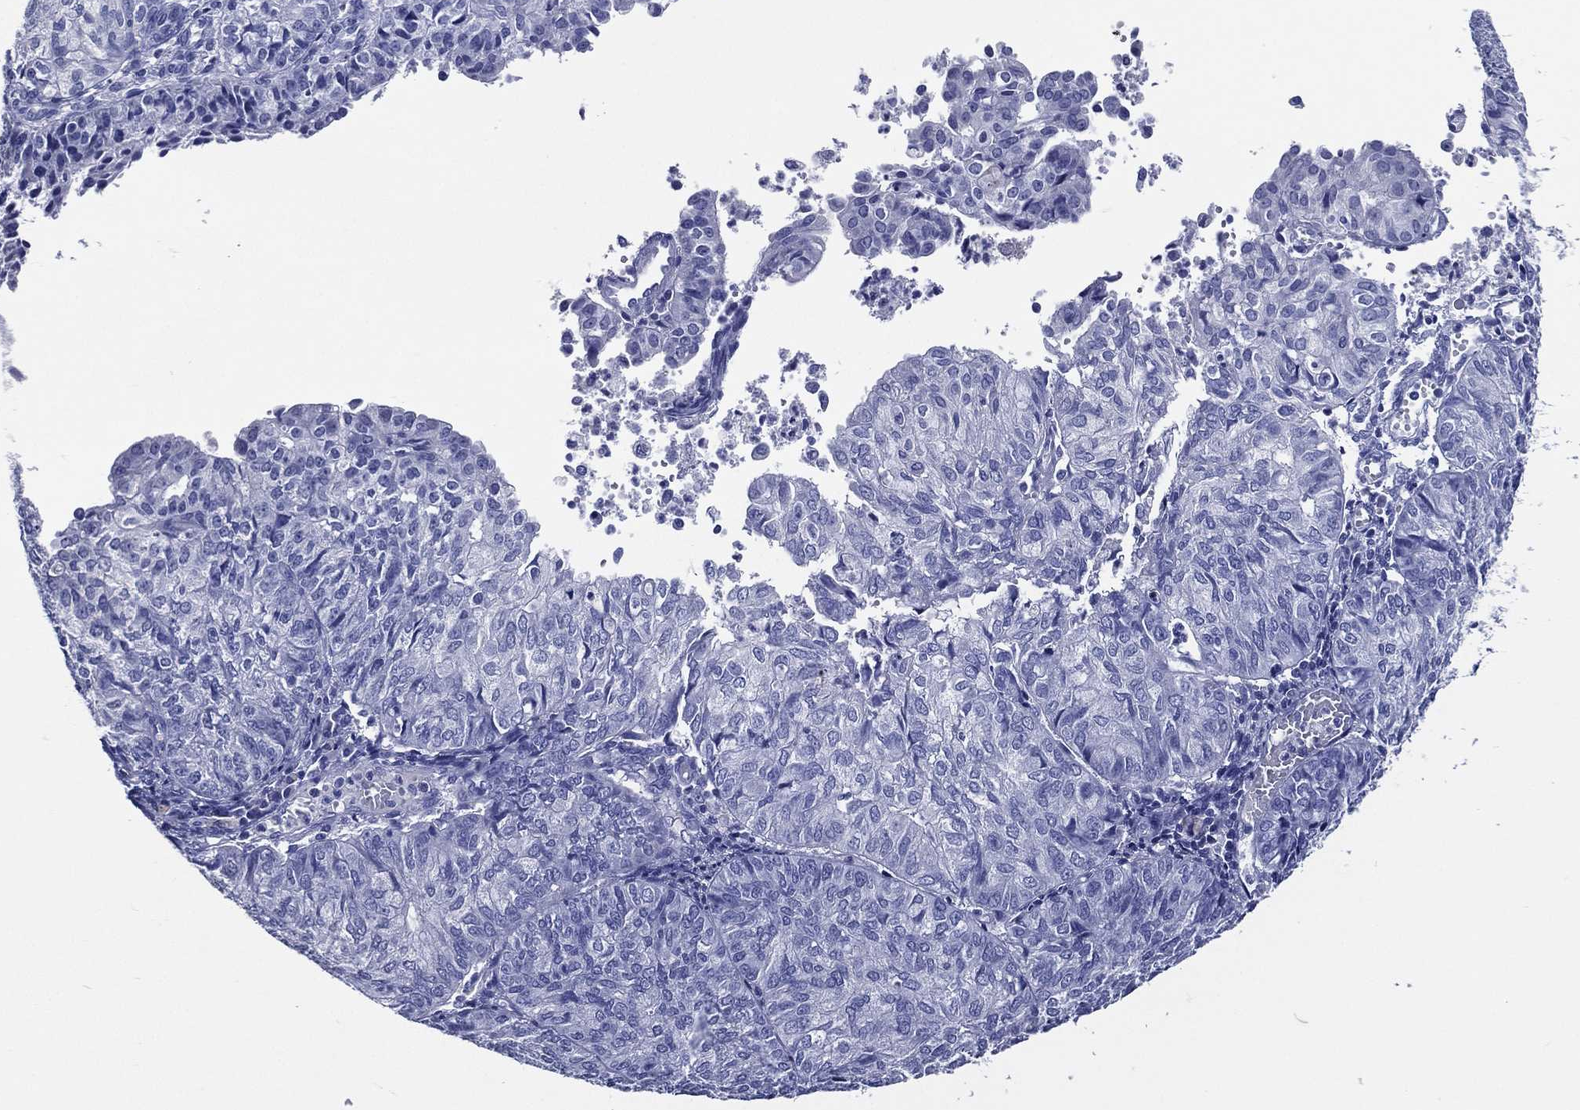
{"staining": {"intensity": "negative", "quantity": "none", "location": "none"}, "tissue": "endometrial cancer", "cell_type": "Tumor cells", "image_type": "cancer", "snomed": [{"axis": "morphology", "description": "Adenocarcinoma, NOS"}, {"axis": "topography", "description": "Endometrium"}], "caption": "A histopathology image of endometrial adenocarcinoma stained for a protein exhibits no brown staining in tumor cells.", "gene": "ACE2", "patient": {"sex": "female", "age": 82}}